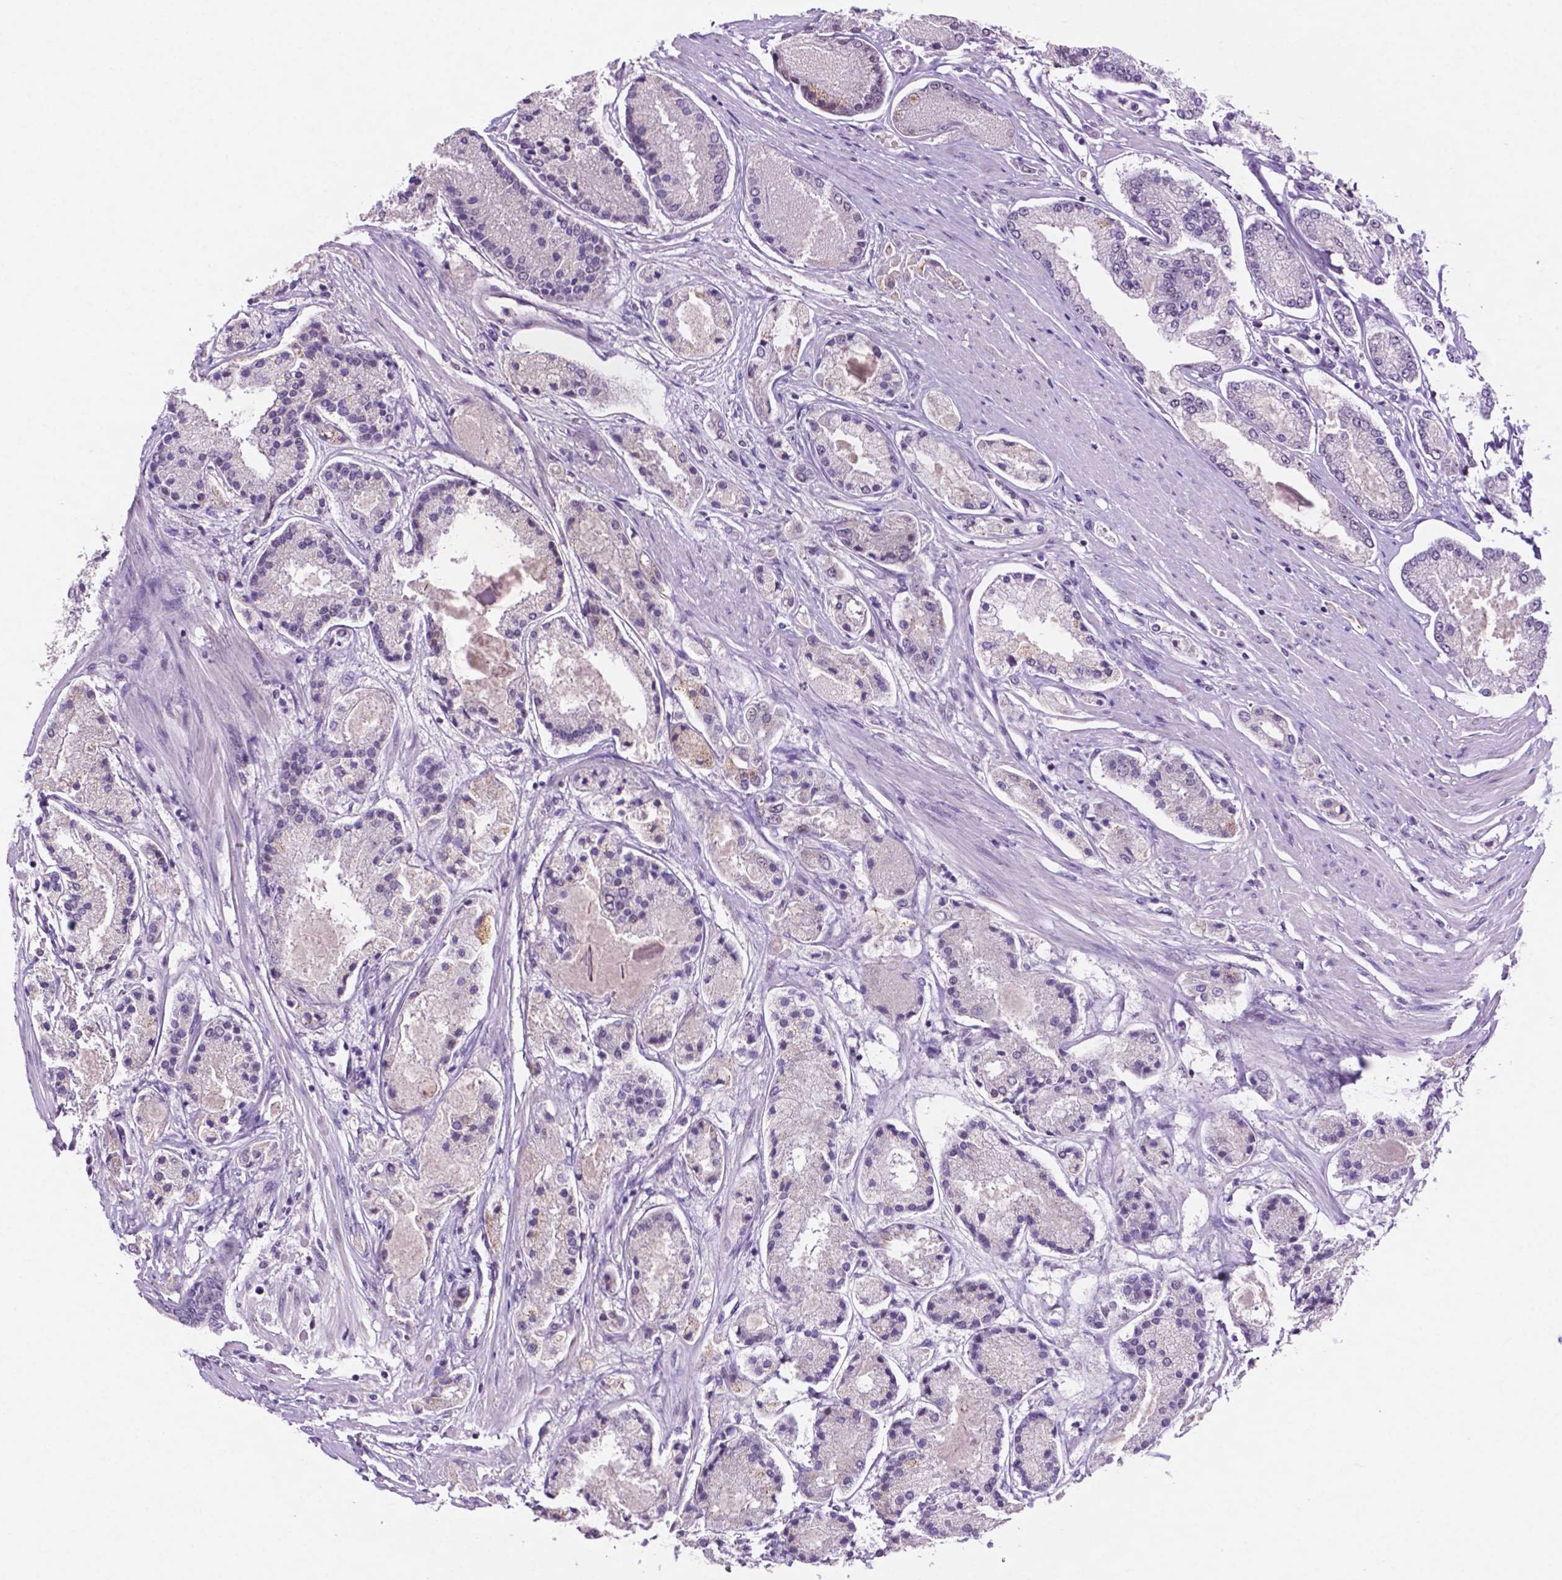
{"staining": {"intensity": "weak", "quantity": "<25%", "location": "nuclear"}, "tissue": "prostate cancer", "cell_type": "Tumor cells", "image_type": "cancer", "snomed": [{"axis": "morphology", "description": "Adenocarcinoma, High grade"}, {"axis": "topography", "description": "Prostate"}], "caption": "IHC micrograph of neoplastic tissue: prostate cancer (high-grade adenocarcinoma) stained with DAB displays no significant protein expression in tumor cells.", "gene": "NCOR1", "patient": {"sex": "male", "age": 67}}